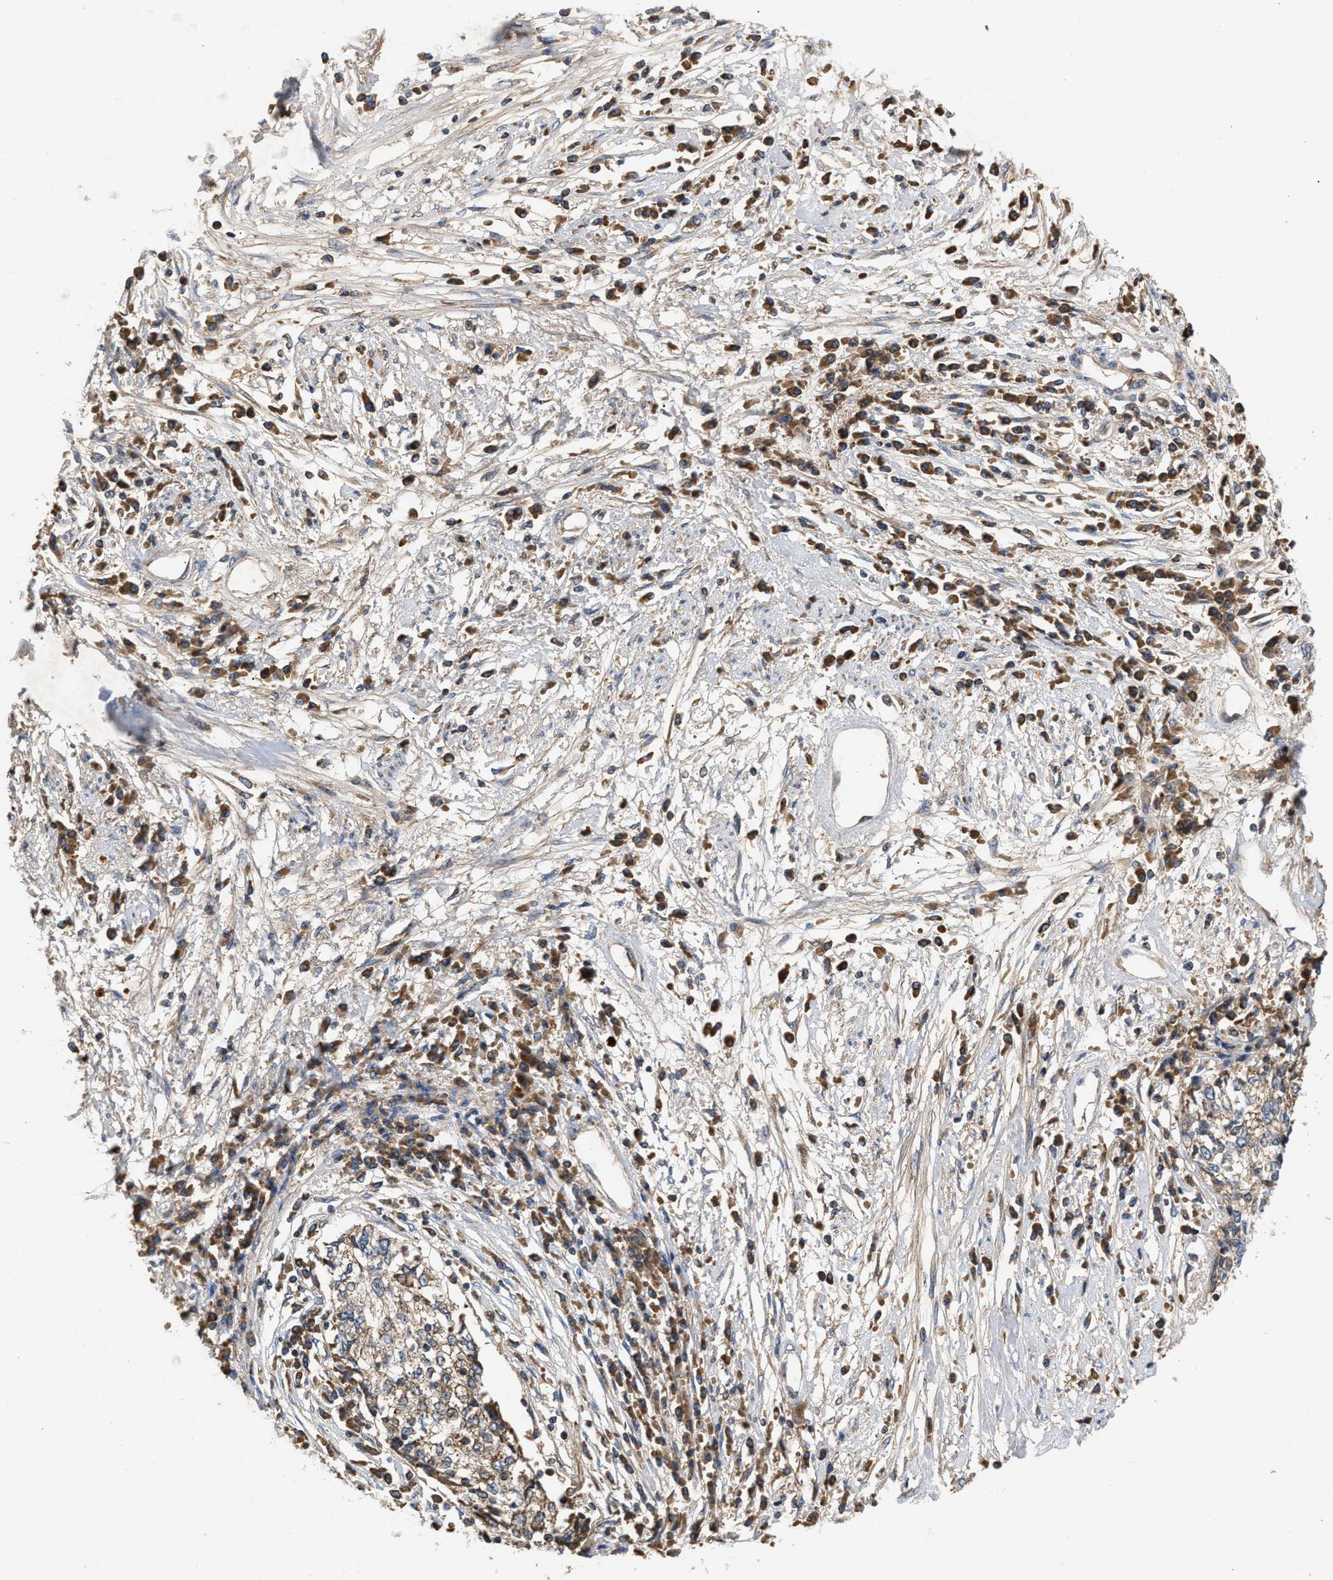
{"staining": {"intensity": "moderate", "quantity": ">75%", "location": "cytoplasmic/membranous"}, "tissue": "cervical cancer", "cell_type": "Tumor cells", "image_type": "cancer", "snomed": [{"axis": "morphology", "description": "Squamous cell carcinoma, NOS"}, {"axis": "topography", "description": "Cervix"}], "caption": "Tumor cells demonstrate medium levels of moderate cytoplasmic/membranous staining in approximately >75% of cells in human cervical squamous cell carcinoma. (brown staining indicates protein expression, while blue staining denotes nuclei).", "gene": "TACO1", "patient": {"sex": "female", "age": 57}}